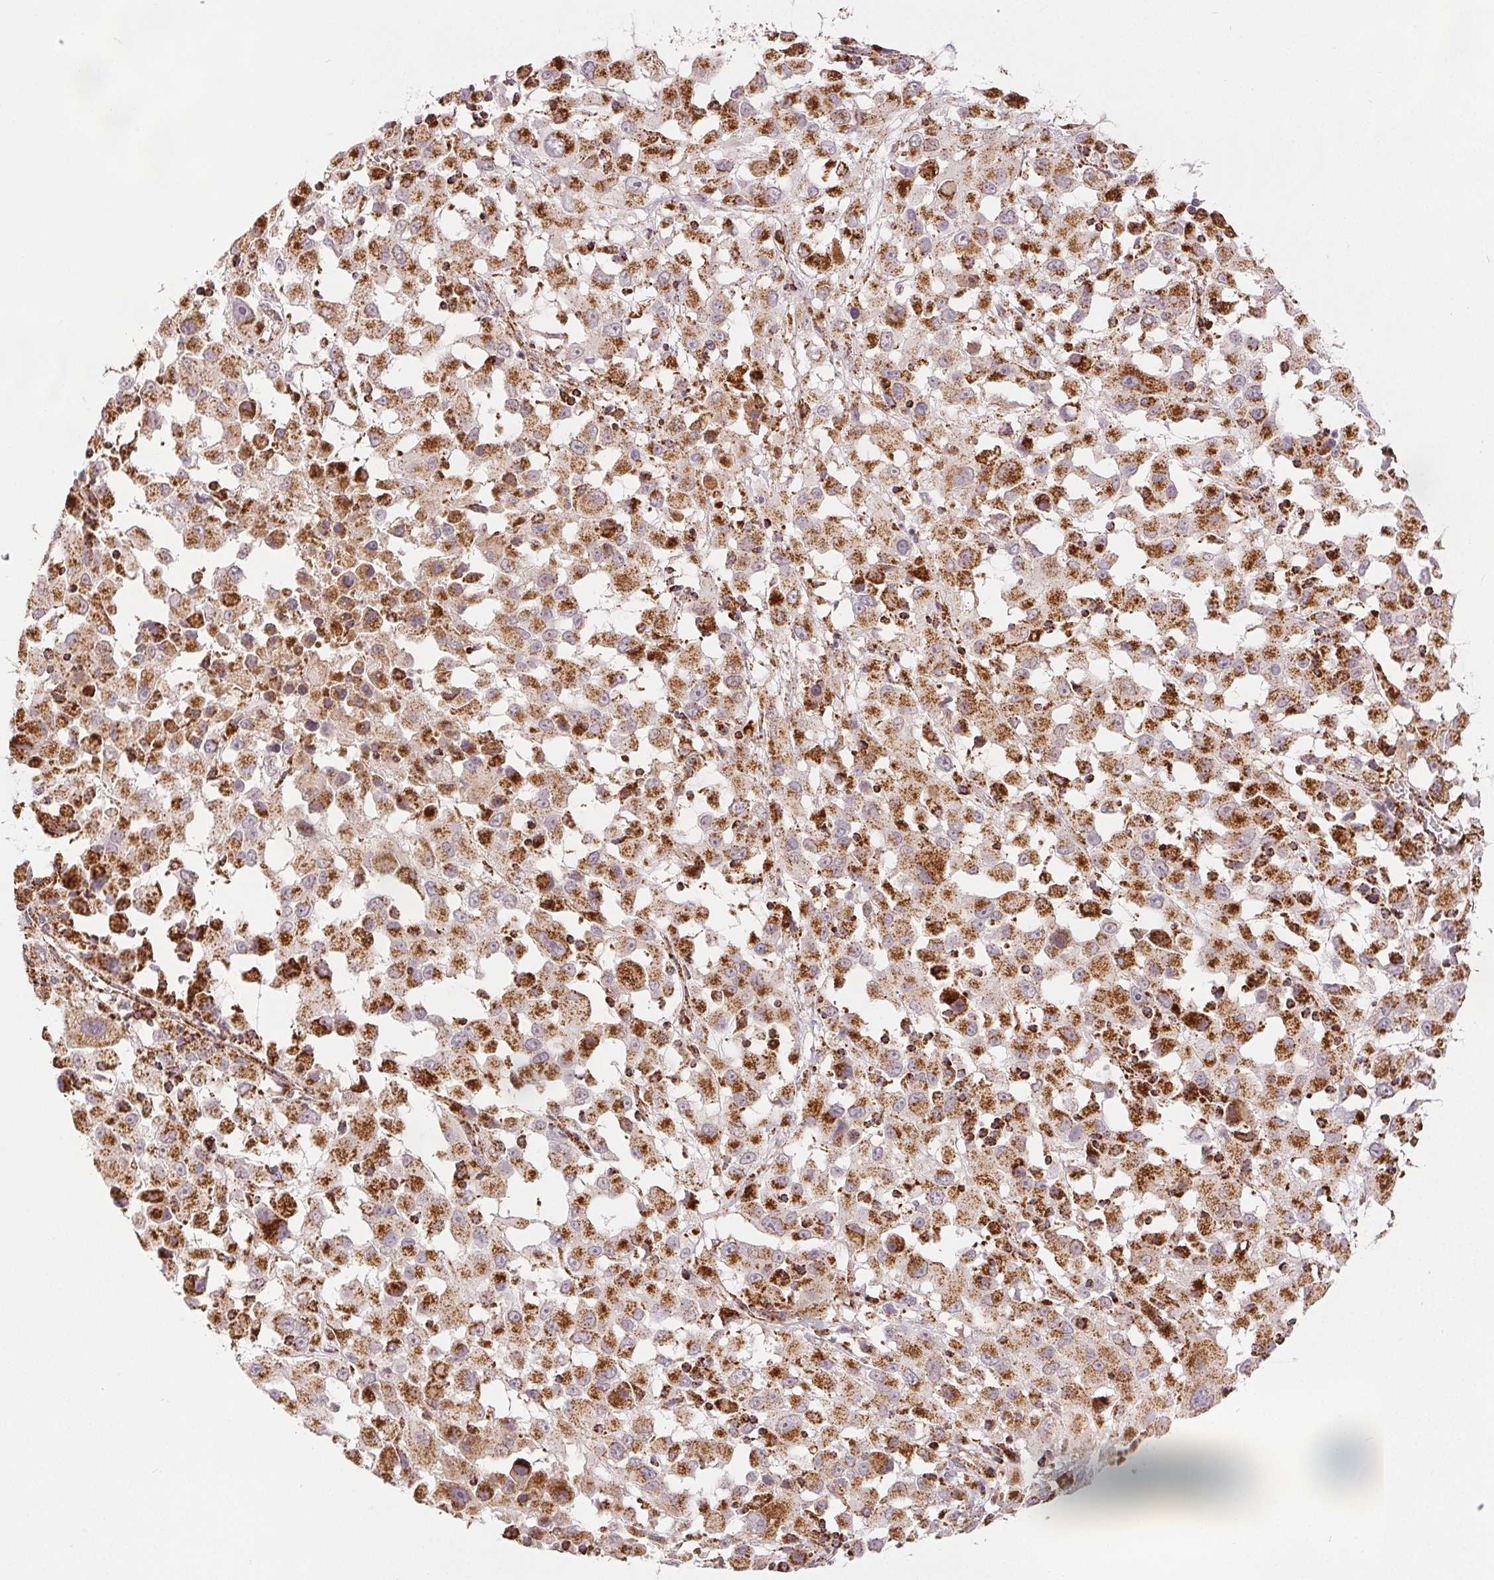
{"staining": {"intensity": "moderate", "quantity": ">75%", "location": "cytoplasmic/membranous"}, "tissue": "melanoma", "cell_type": "Tumor cells", "image_type": "cancer", "snomed": [{"axis": "morphology", "description": "Malignant melanoma, Metastatic site"}, {"axis": "topography", "description": "Soft tissue"}], "caption": "A medium amount of moderate cytoplasmic/membranous staining is appreciated in approximately >75% of tumor cells in melanoma tissue. Using DAB (3,3'-diaminobenzidine) (brown) and hematoxylin (blue) stains, captured at high magnification using brightfield microscopy.", "gene": "SDHB", "patient": {"sex": "male", "age": 50}}